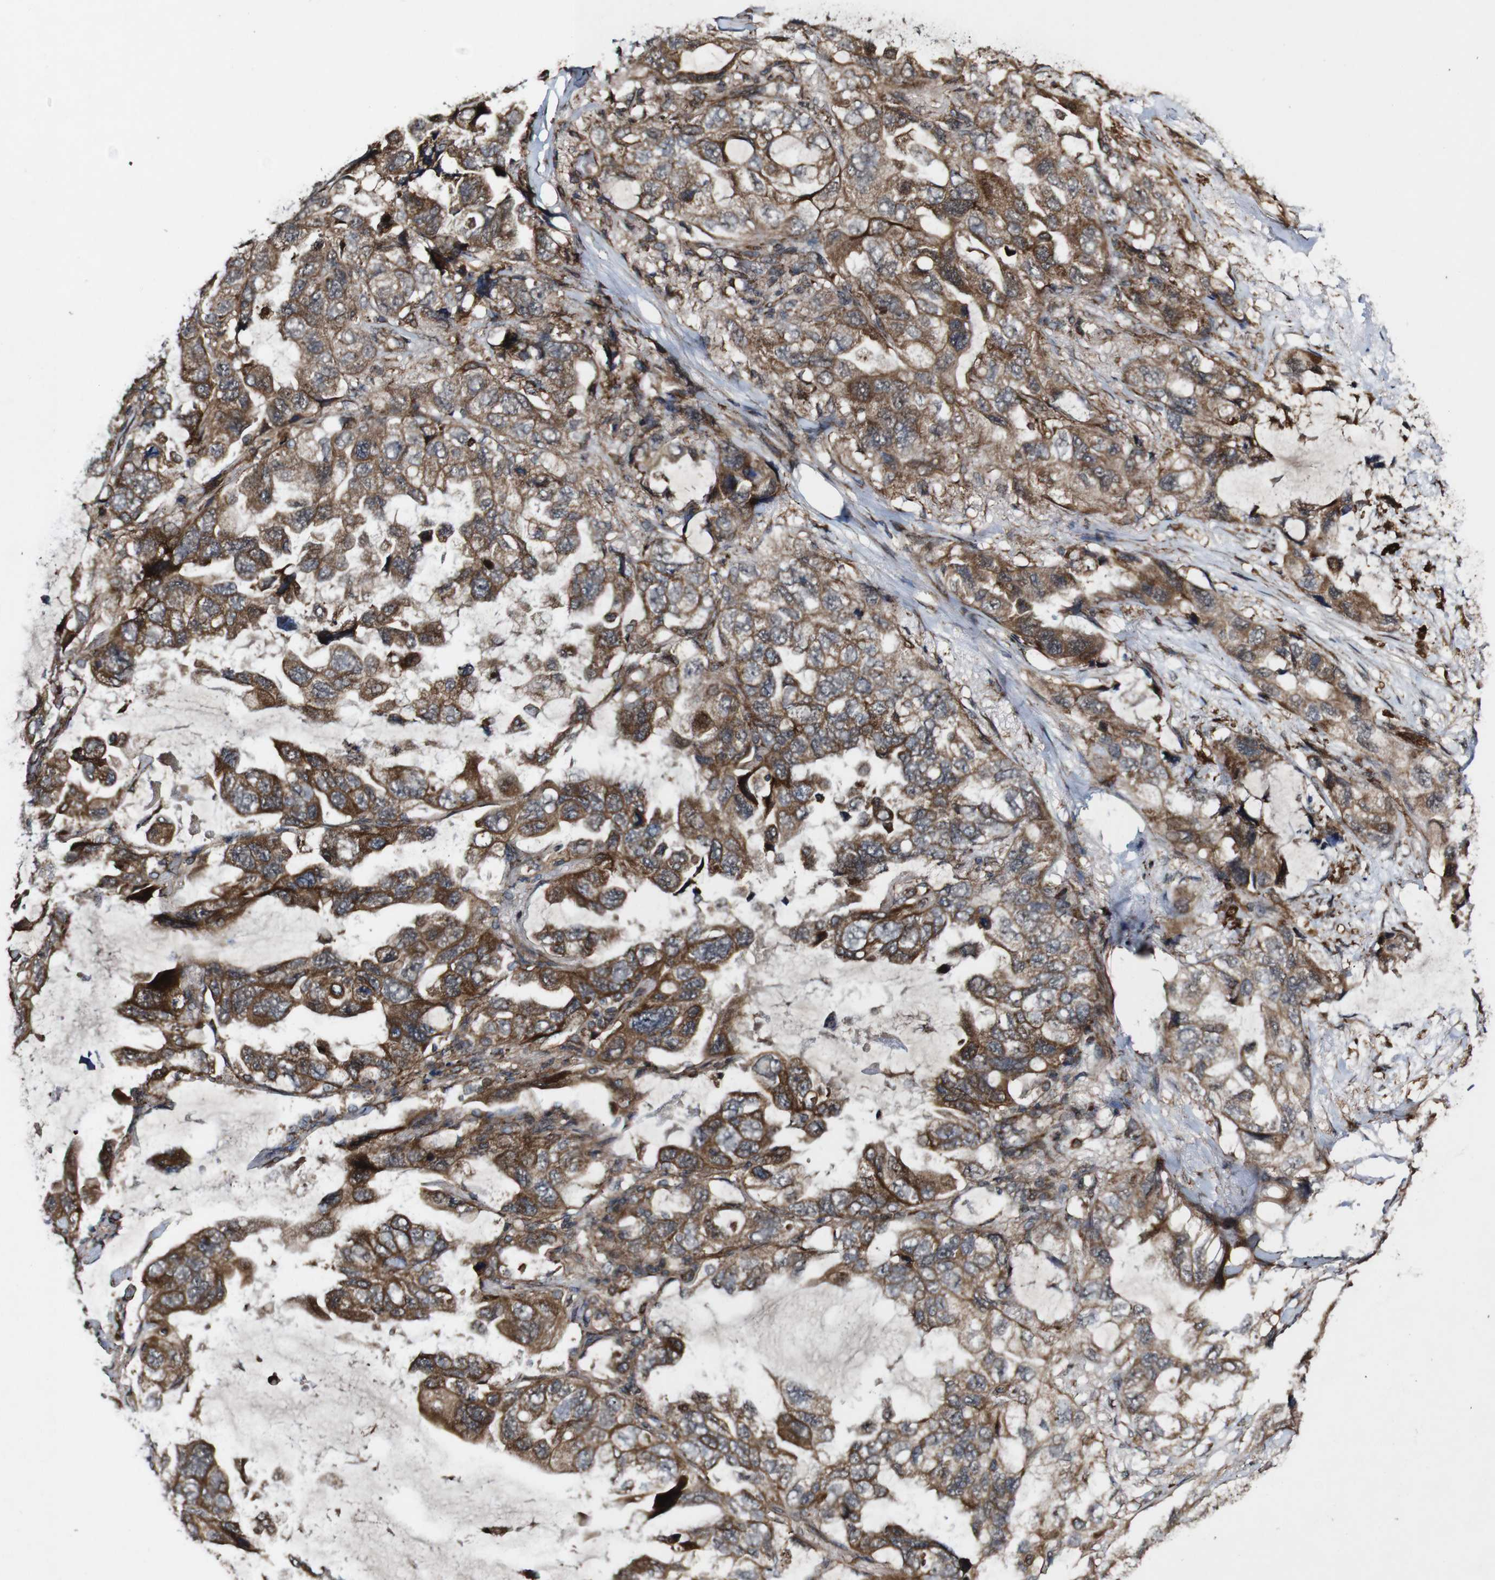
{"staining": {"intensity": "strong", "quantity": "25%-75%", "location": "cytoplasmic/membranous"}, "tissue": "lung cancer", "cell_type": "Tumor cells", "image_type": "cancer", "snomed": [{"axis": "morphology", "description": "Squamous cell carcinoma, NOS"}, {"axis": "topography", "description": "Lymph node"}, {"axis": "topography", "description": "Lung"}], "caption": "A high amount of strong cytoplasmic/membranous staining is present in about 25%-75% of tumor cells in squamous cell carcinoma (lung) tissue. The protein of interest is stained brown, and the nuclei are stained in blue (DAB IHC with brightfield microscopy, high magnification).", "gene": "BTN3A3", "patient": {"sex": "male", "age": 74}}